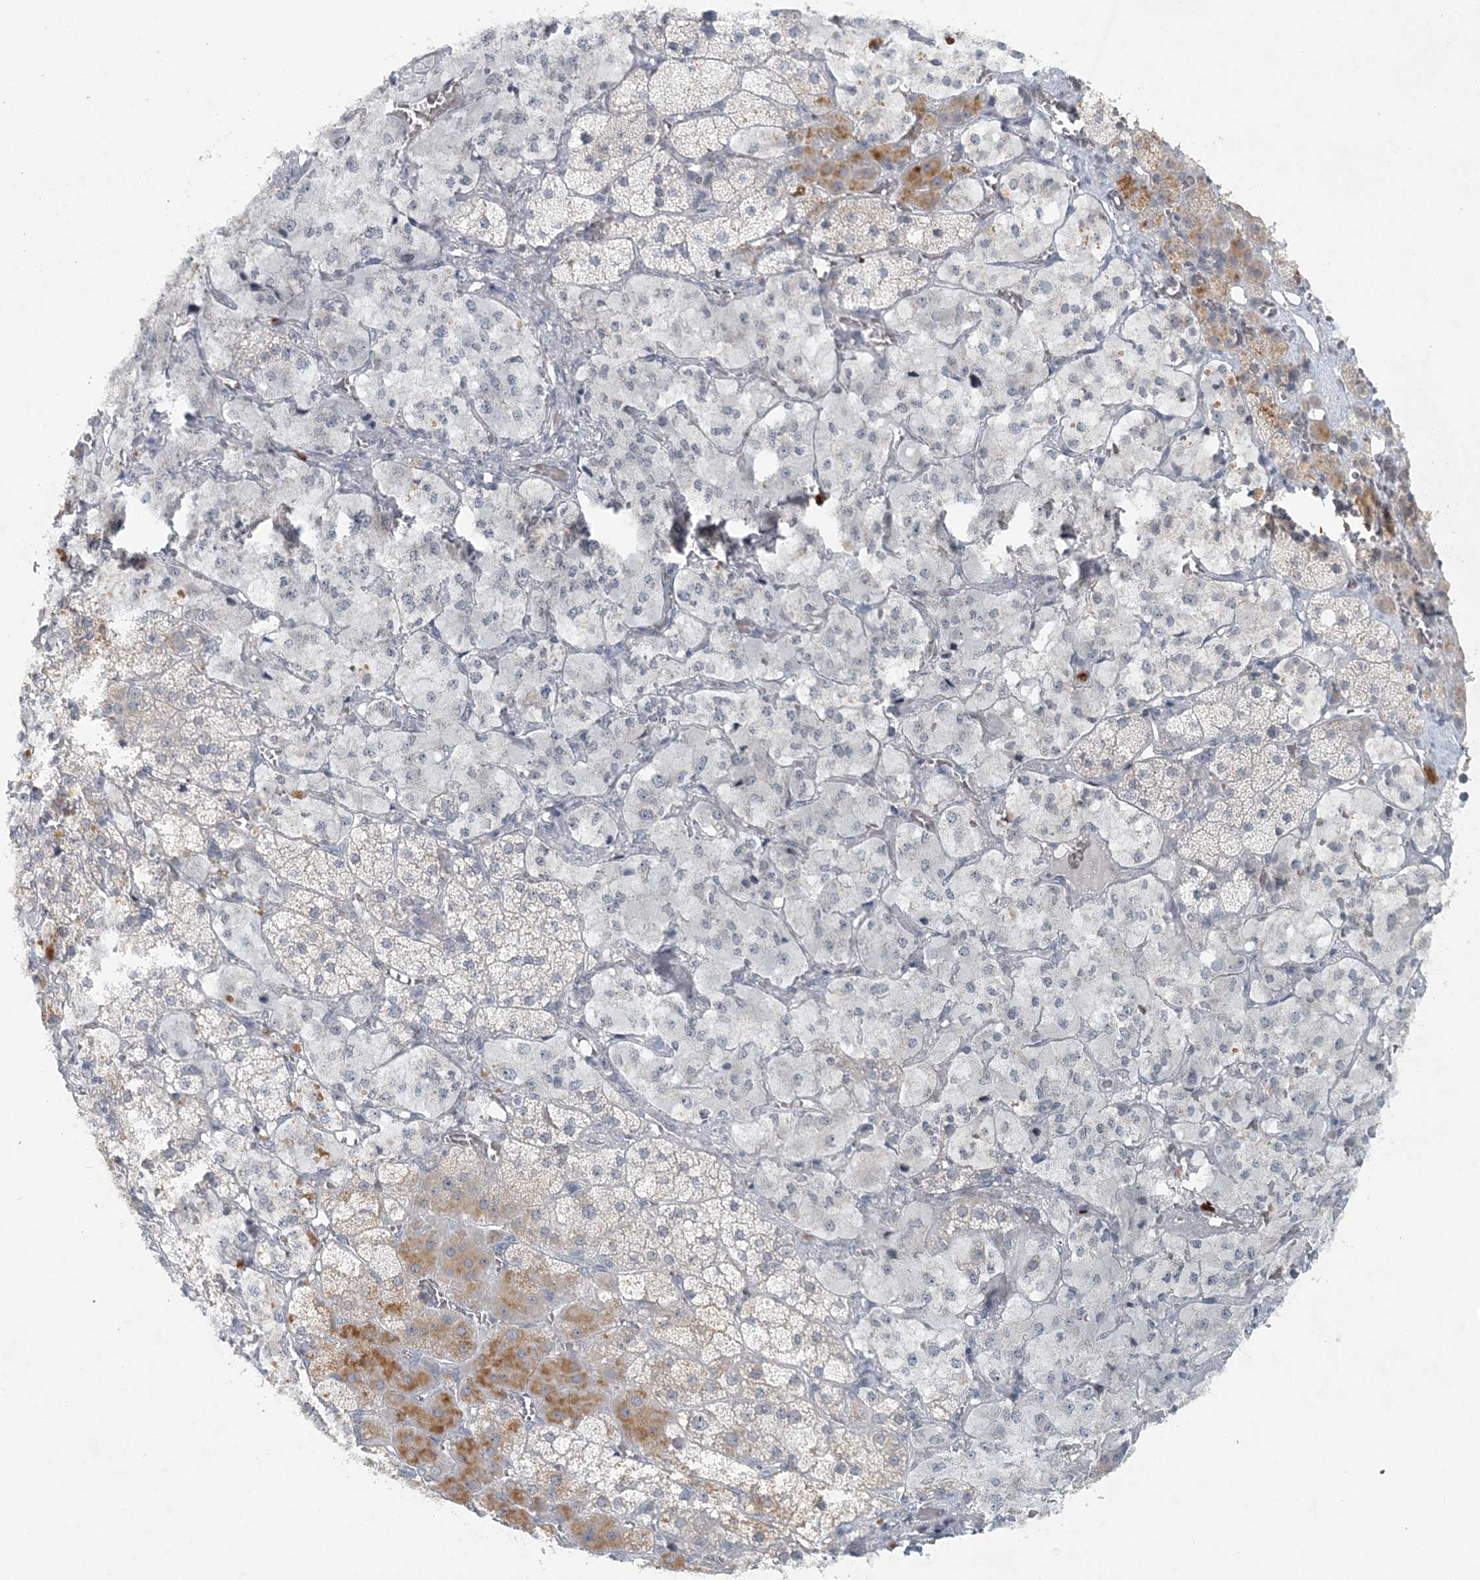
{"staining": {"intensity": "moderate", "quantity": "<25%", "location": "cytoplasmic/membranous"}, "tissue": "adrenal gland", "cell_type": "Glandular cells", "image_type": "normal", "snomed": [{"axis": "morphology", "description": "Normal tissue, NOS"}, {"axis": "topography", "description": "Adrenal gland"}], "caption": "DAB (3,3'-diaminobenzidine) immunohistochemical staining of normal adrenal gland reveals moderate cytoplasmic/membranous protein expression in about <25% of glandular cells.", "gene": "NUP54", "patient": {"sex": "male", "age": 57}}